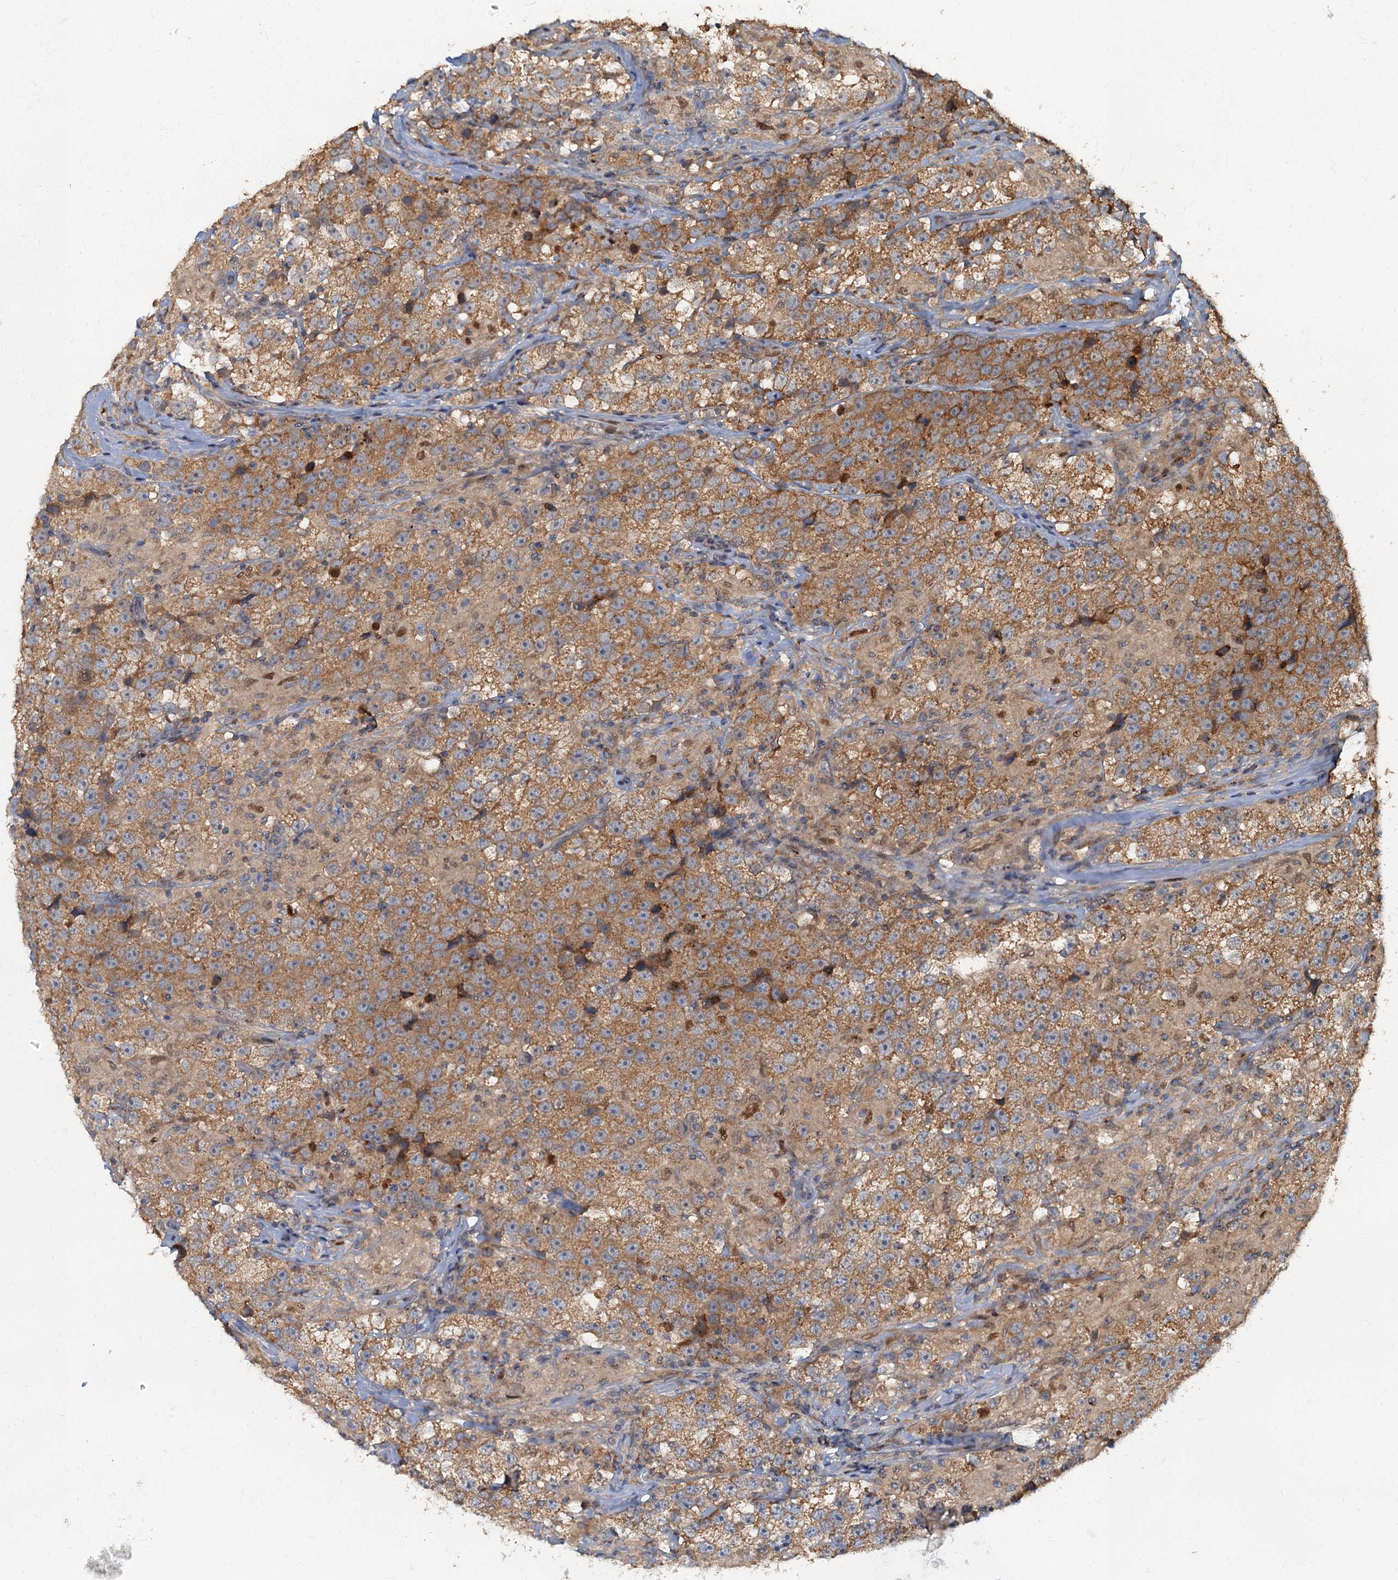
{"staining": {"intensity": "moderate", "quantity": ">75%", "location": "cytoplasmic/membranous"}, "tissue": "testis cancer", "cell_type": "Tumor cells", "image_type": "cancer", "snomed": [{"axis": "morphology", "description": "Seminoma, NOS"}, {"axis": "topography", "description": "Testis"}], "caption": "This is a micrograph of immunohistochemistry (IHC) staining of testis cancer, which shows moderate expression in the cytoplasmic/membranous of tumor cells.", "gene": "WDCP", "patient": {"sex": "male", "age": 46}}